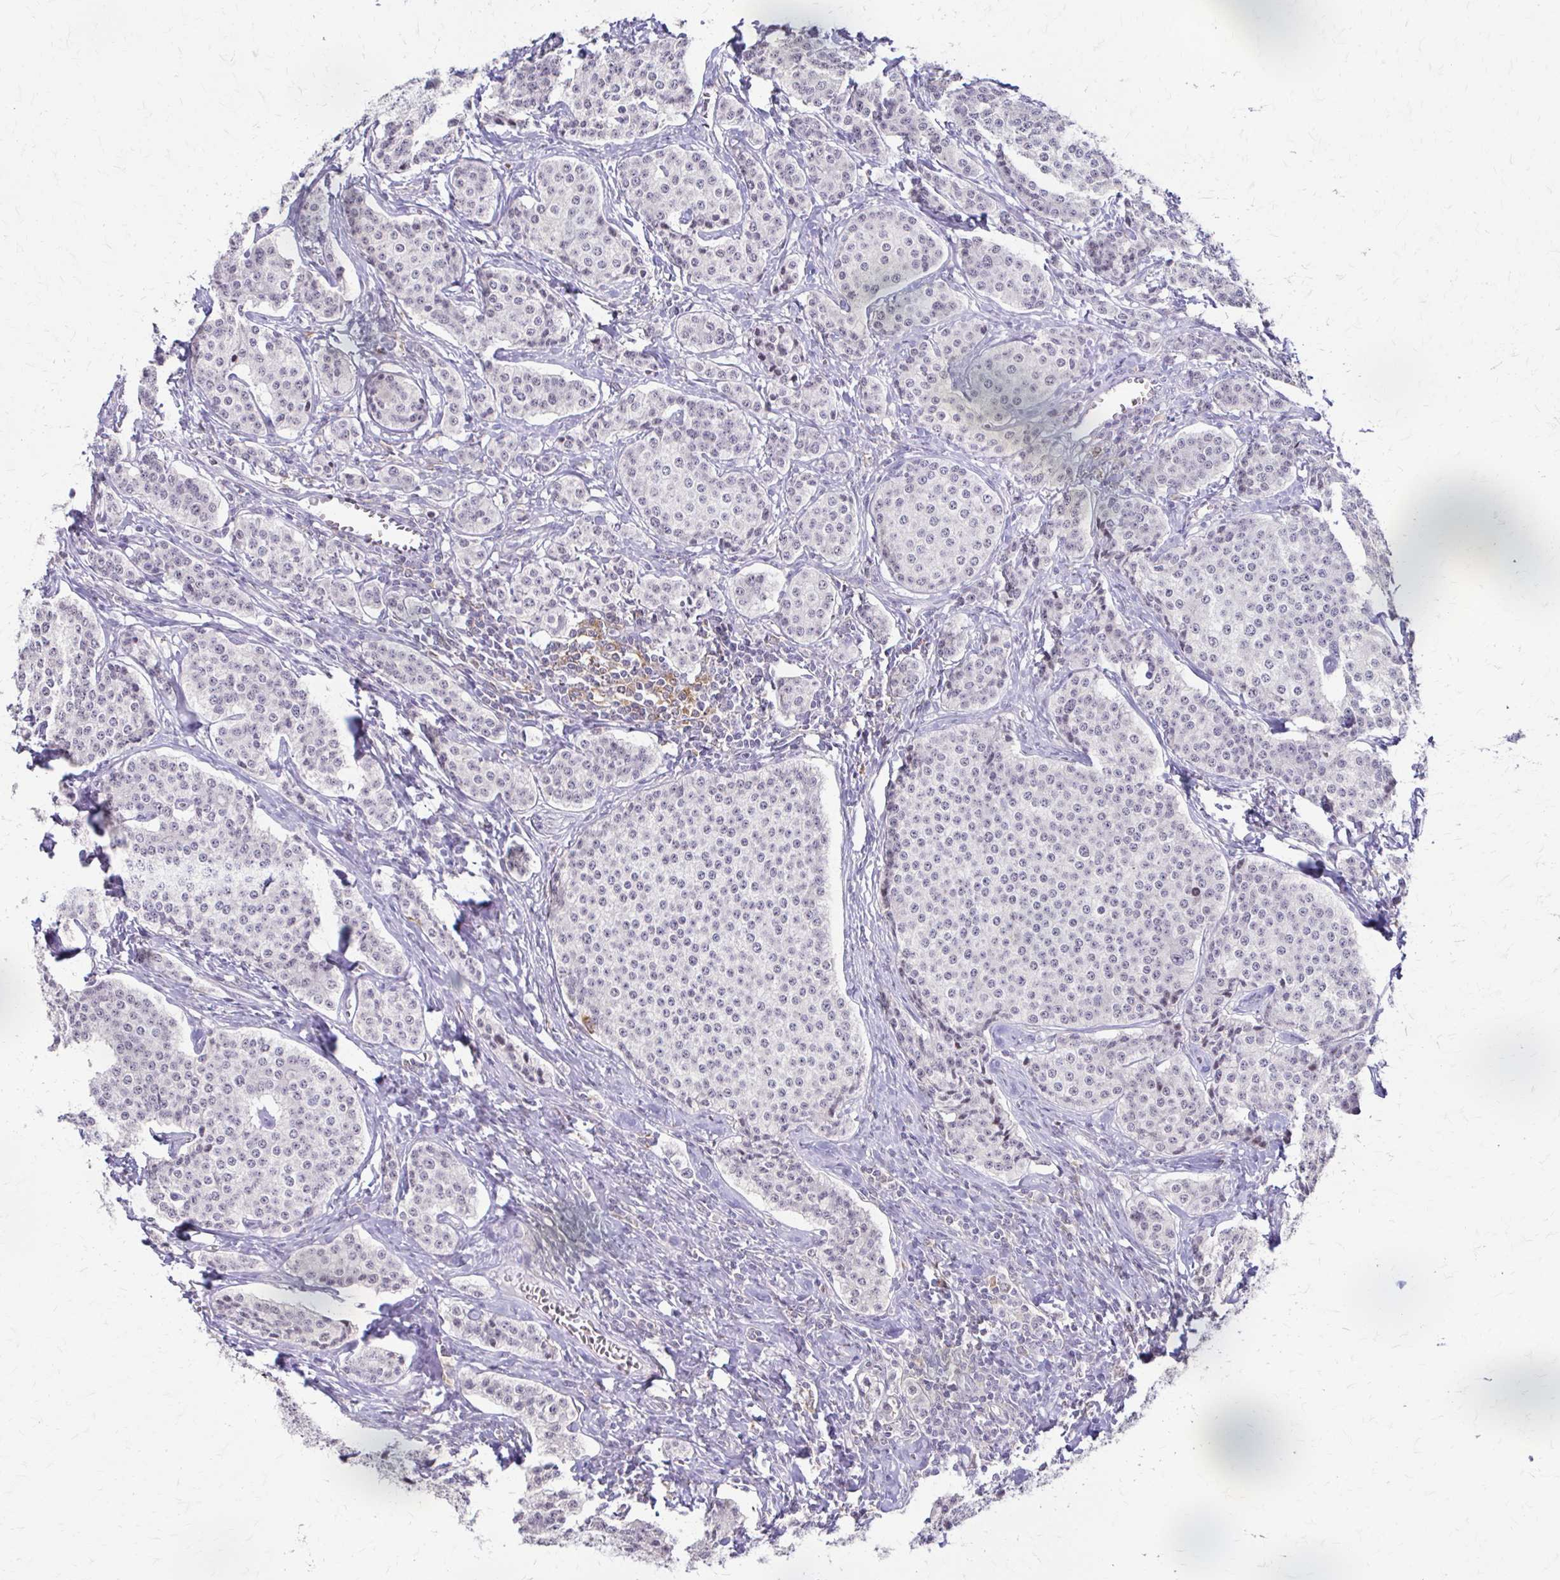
{"staining": {"intensity": "negative", "quantity": "none", "location": "none"}, "tissue": "carcinoid", "cell_type": "Tumor cells", "image_type": "cancer", "snomed": [{"axis": "morphology", "description": "Carcinoid, malignant, NOS"}, {"axis": "topography", "description": "Small intestine"}], "caption": "DAB immunohistochemical staining of carcinoid reveals no significant expression in tumor cells. (Brightfield microscopy of DAB (3,3'-diaminobenzidine) IHC at high magnification).", "gene": "PIK3AP1", "patient": {"sex": "female", "age": 64}}